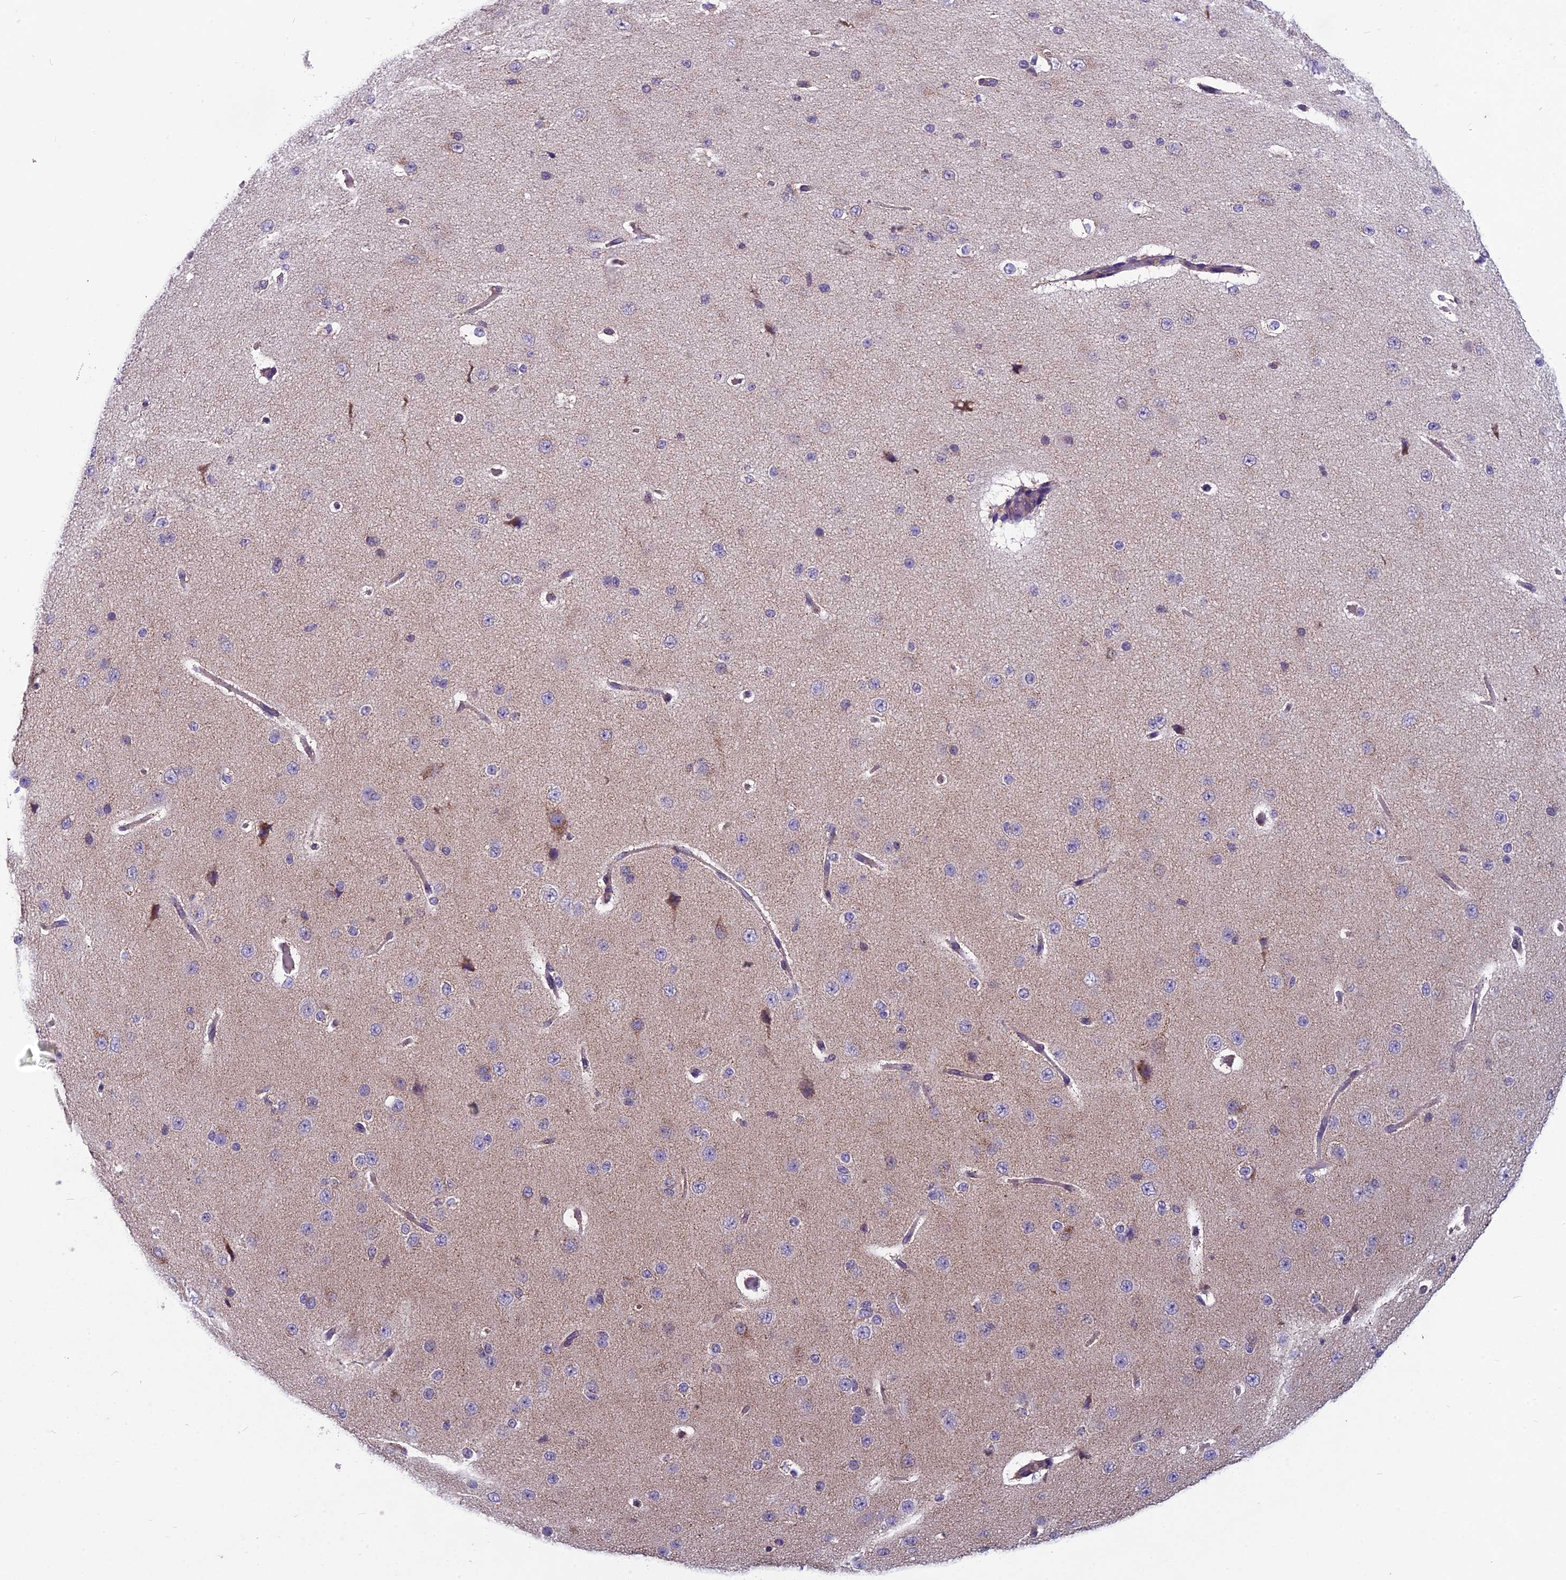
{"staining": {"intensity": "negative", "quantity": "none", "location": "none"}, "tissue": "cerebral cortex", "cell_type": "Endothelial cells", "image_type": "normal", "snomed": [{"axis": "morphology", "description": "Normal tissue, NOS"}, {"axis": "morphology", "description": "Developmental malformation"}, {"axis": "topography", "description": "Cerebral cortex"}], "caption": "The IHC histopathology image has no significant positivity in endothelial cells of cerebral cortex. (Brightfield microscopy of DAB (3,3'-diaminobenzidine) immunohistochemistry (IHC) at high magnification).", "gene": "ENSG00000188897", "patient": {"sex": "female", "age": 30}}